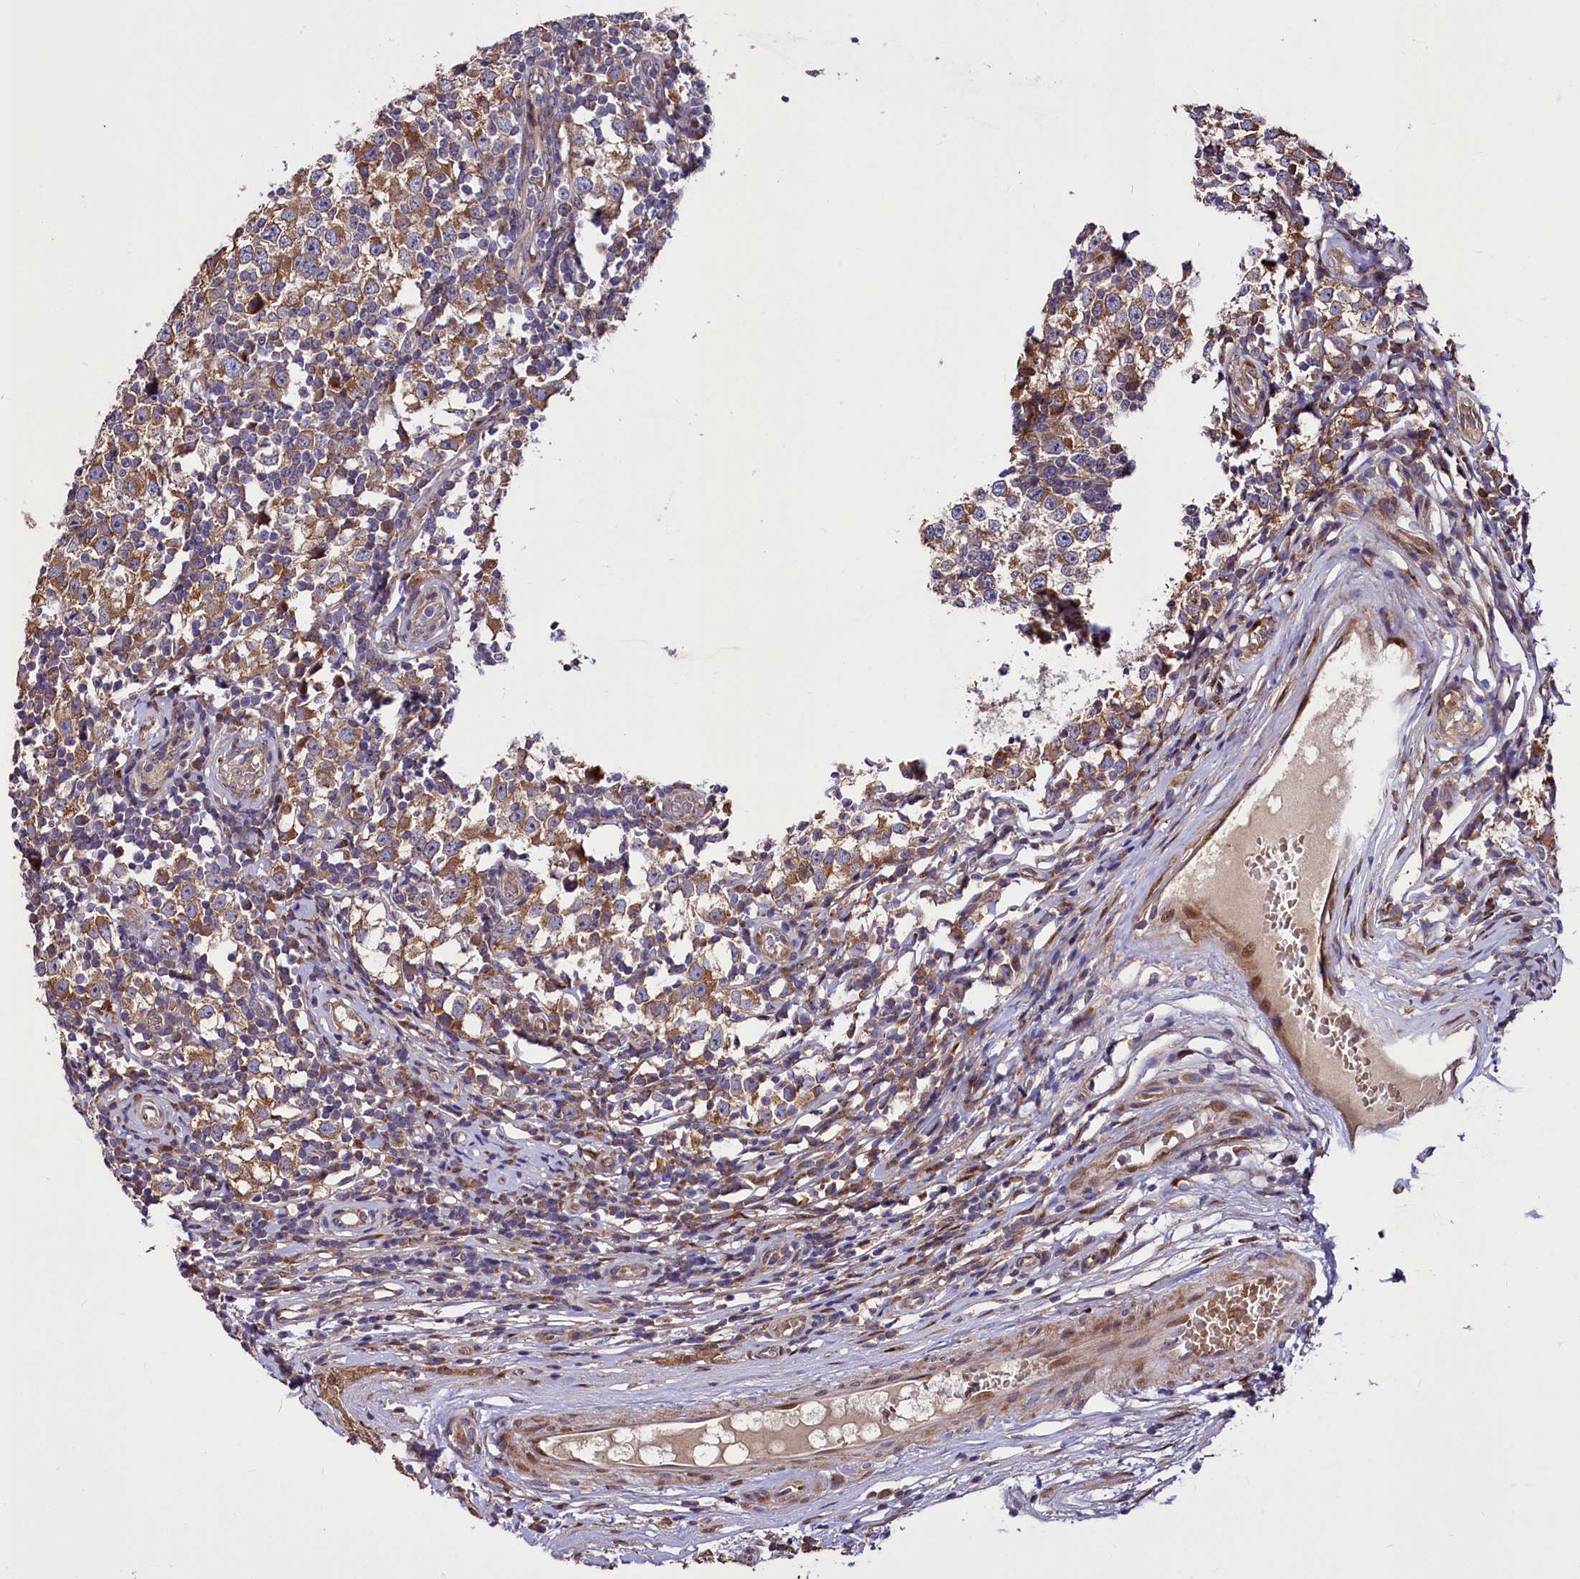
{"staining": {"intensity": "moderate", "quantity": ">75%", "location": "cytoplasmic/membranous"}, "tissue": "testis cancer", "cell_type": "Tumor cells", "image_type": "cancer", "snomed": [{"axis": "morphology", "description": "Seminoma, NOS"}, {"axis": "topography", "description": "Testis"}], "caption": "Human testis cancer (seminoma) stained for a protein (brown) reveals moderate cytoplasmic/membranous positive positivity in approximately >75% of tumor cells.", "gene": "PDZRN3", "patient": {"sex": "male", "age": 65}}